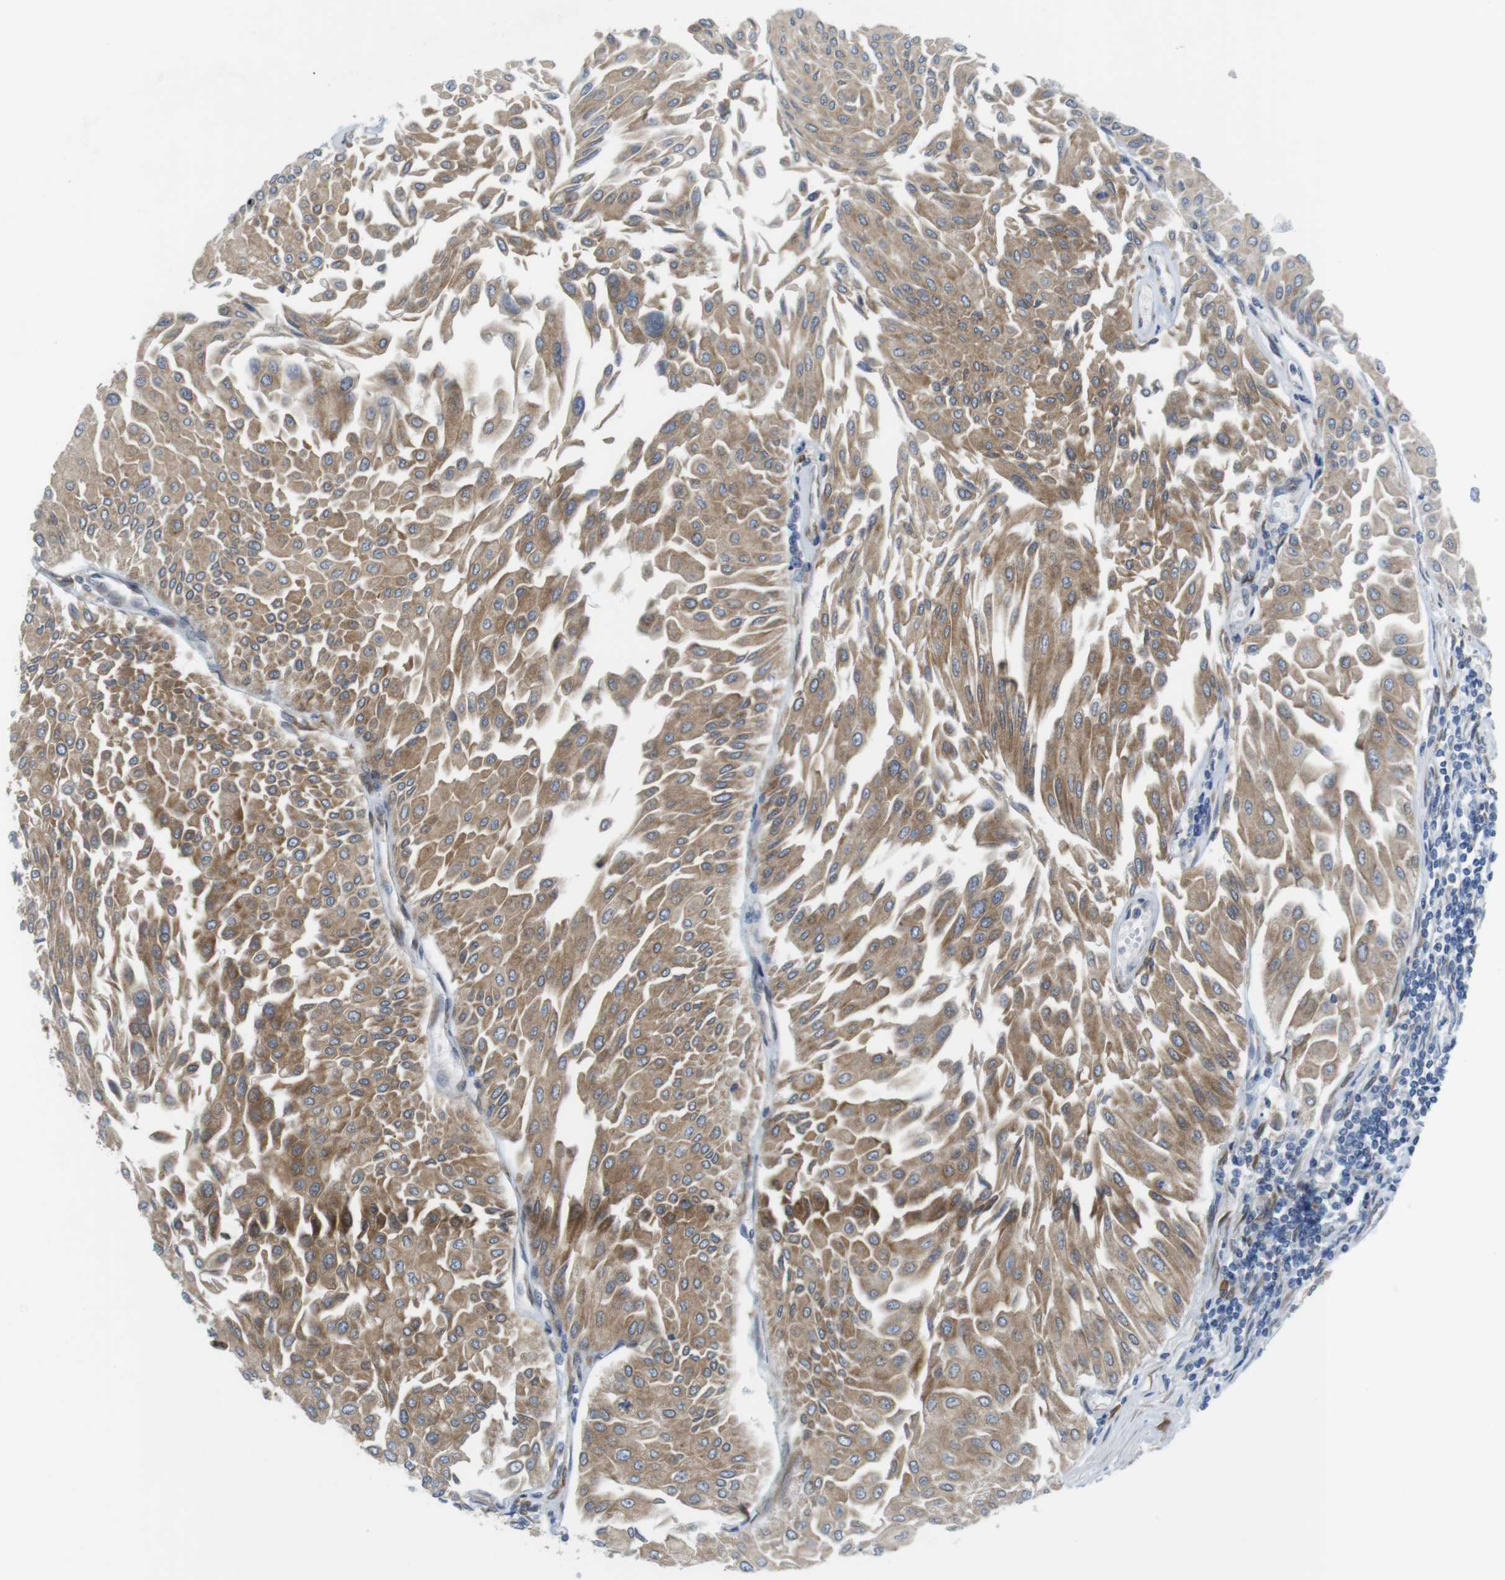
{"staining": {"intensity": "moderate", "quantity": ">75%", "location": "cytoplasmic/membranous"}, "tissue": "urothelial cancer", "cell_type": "Tumor cells", "image_type": "cancer", "snomed": [{"axis": "morphology", "description": "Urothelial carcinoma, Low grade"}, {"axis": "topography", "description": "Urinary bladder"}], "caption": "Protein analysis of urothelial cancer tissue reveals moderate cytoplasmic/membranous staining in about >75% of tumor cells.", "gene": "ERGIC3", "patient": {"sex": "male", "age": 67}}